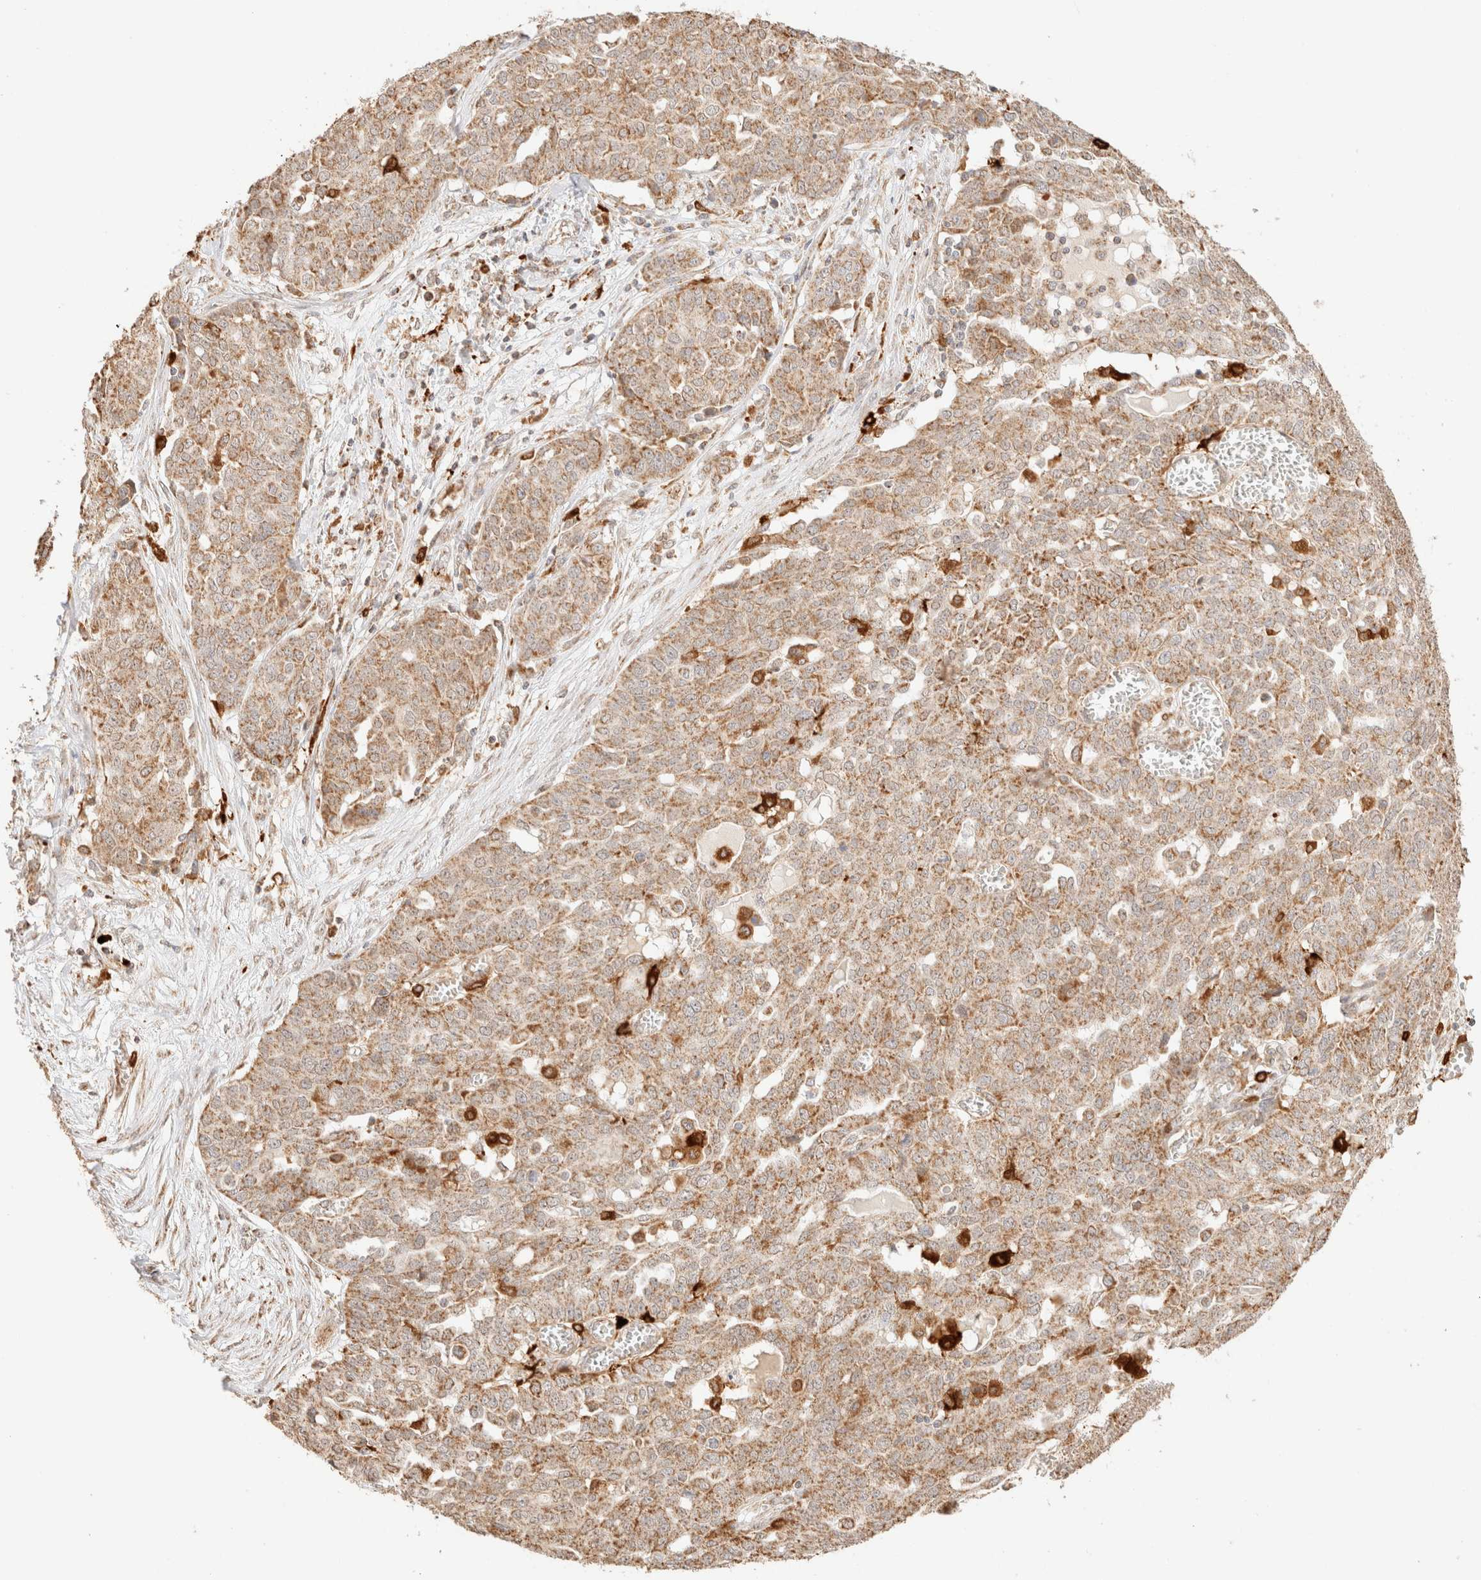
{"staining": {"intensity": "moderate", "quantity": ">75%", "location": "cytoplasmic/membranous"}, "tissue": "ovarian cancer", "cell_type": "Tumor cells", "image_type": "cancer", "snomed": [{"axis": "morphology", "description": "Cystadenocarcinoma, serous, NOS"}, {"axis": "topography", "description": "Soft tissue"}, {"axis": "topography", "description": "Ovary"}], "caption": "Human ovarian cancer stained with a protein marker demonstrates moderate staining in tumor cells.", "gene": "TACO1", "patient": {"sex": "female", "age": 57}}